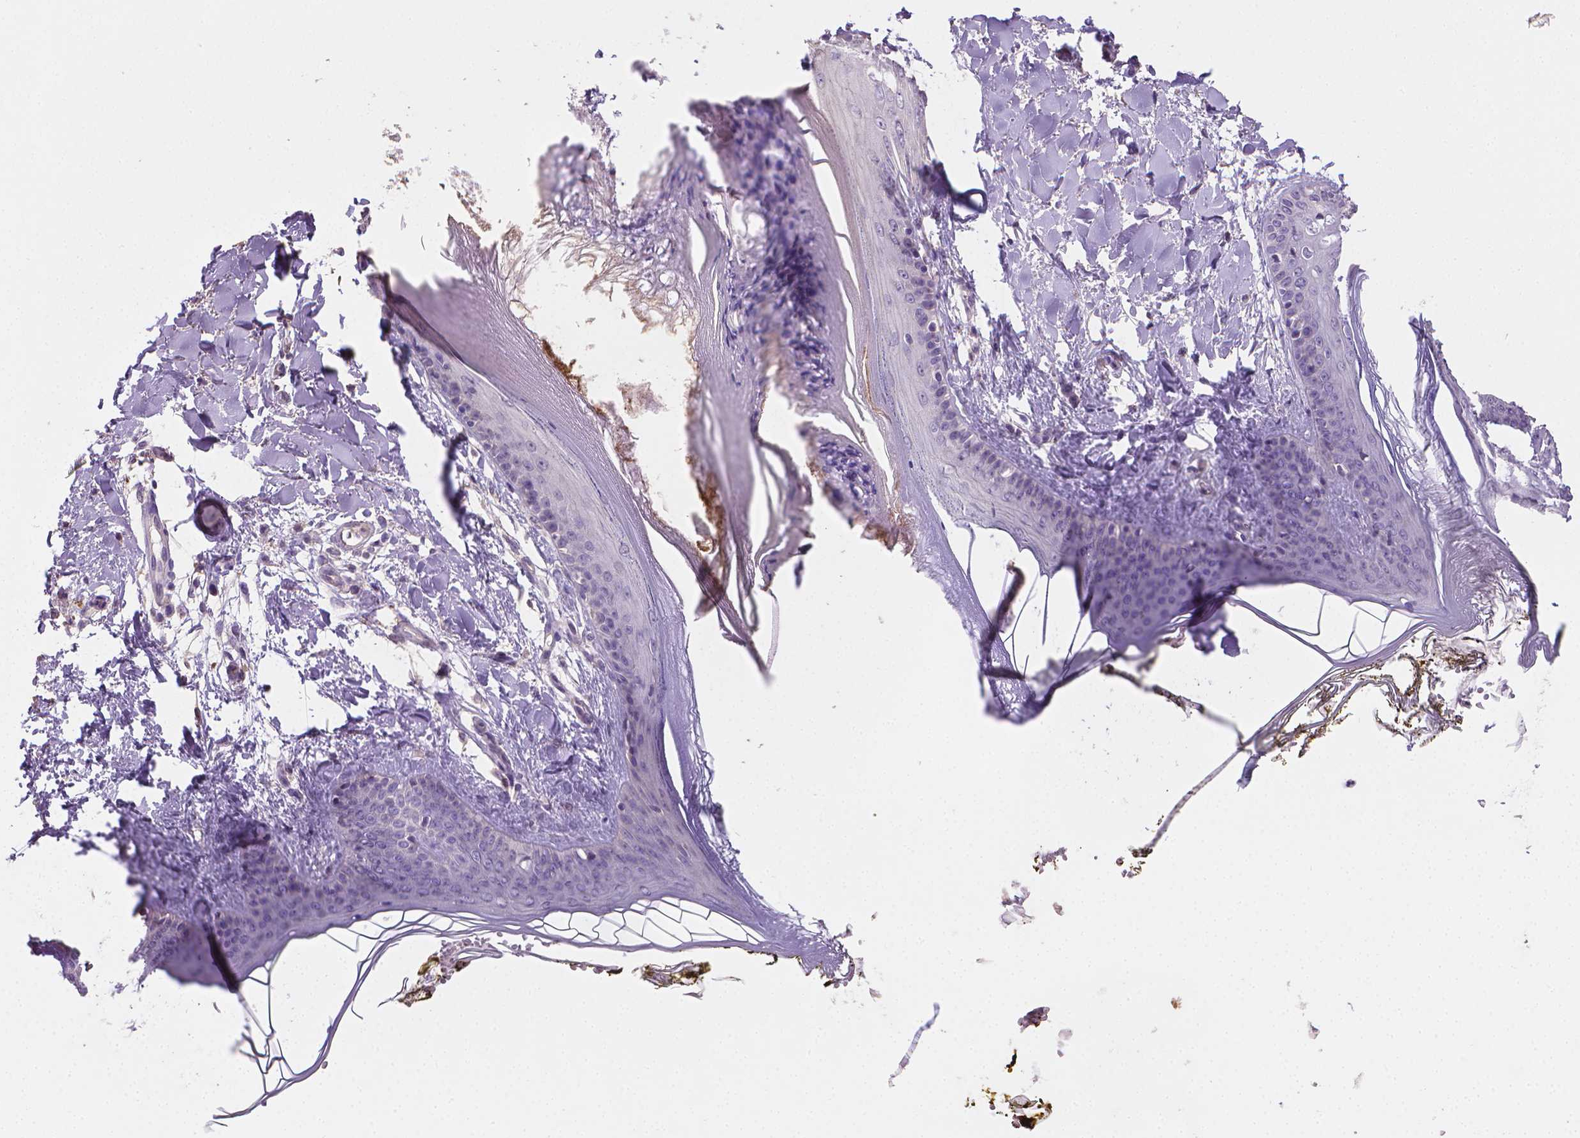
{"staining": {"intensity": "negative", "quantity": "none", "location": "none"}, "tissue": "skin", "cell_type": "Fibroblasts", "image_type": "normal", "snomed": [{"axis": "morphology", "description": "Normal tissue, NOS"}, {"axis": "topography", "description": "Skin"}], "caption": "High power microscopy image of an immunohistochemistry (IHC) micrograph of benign skin, revealing no significant staining in fibroblasts. (DAB (3,3'-diaminobenzidine) immunohistochemistry, high magnification).", "gene": "CATIP", "patient": {"sex": "female", "age": 34}}